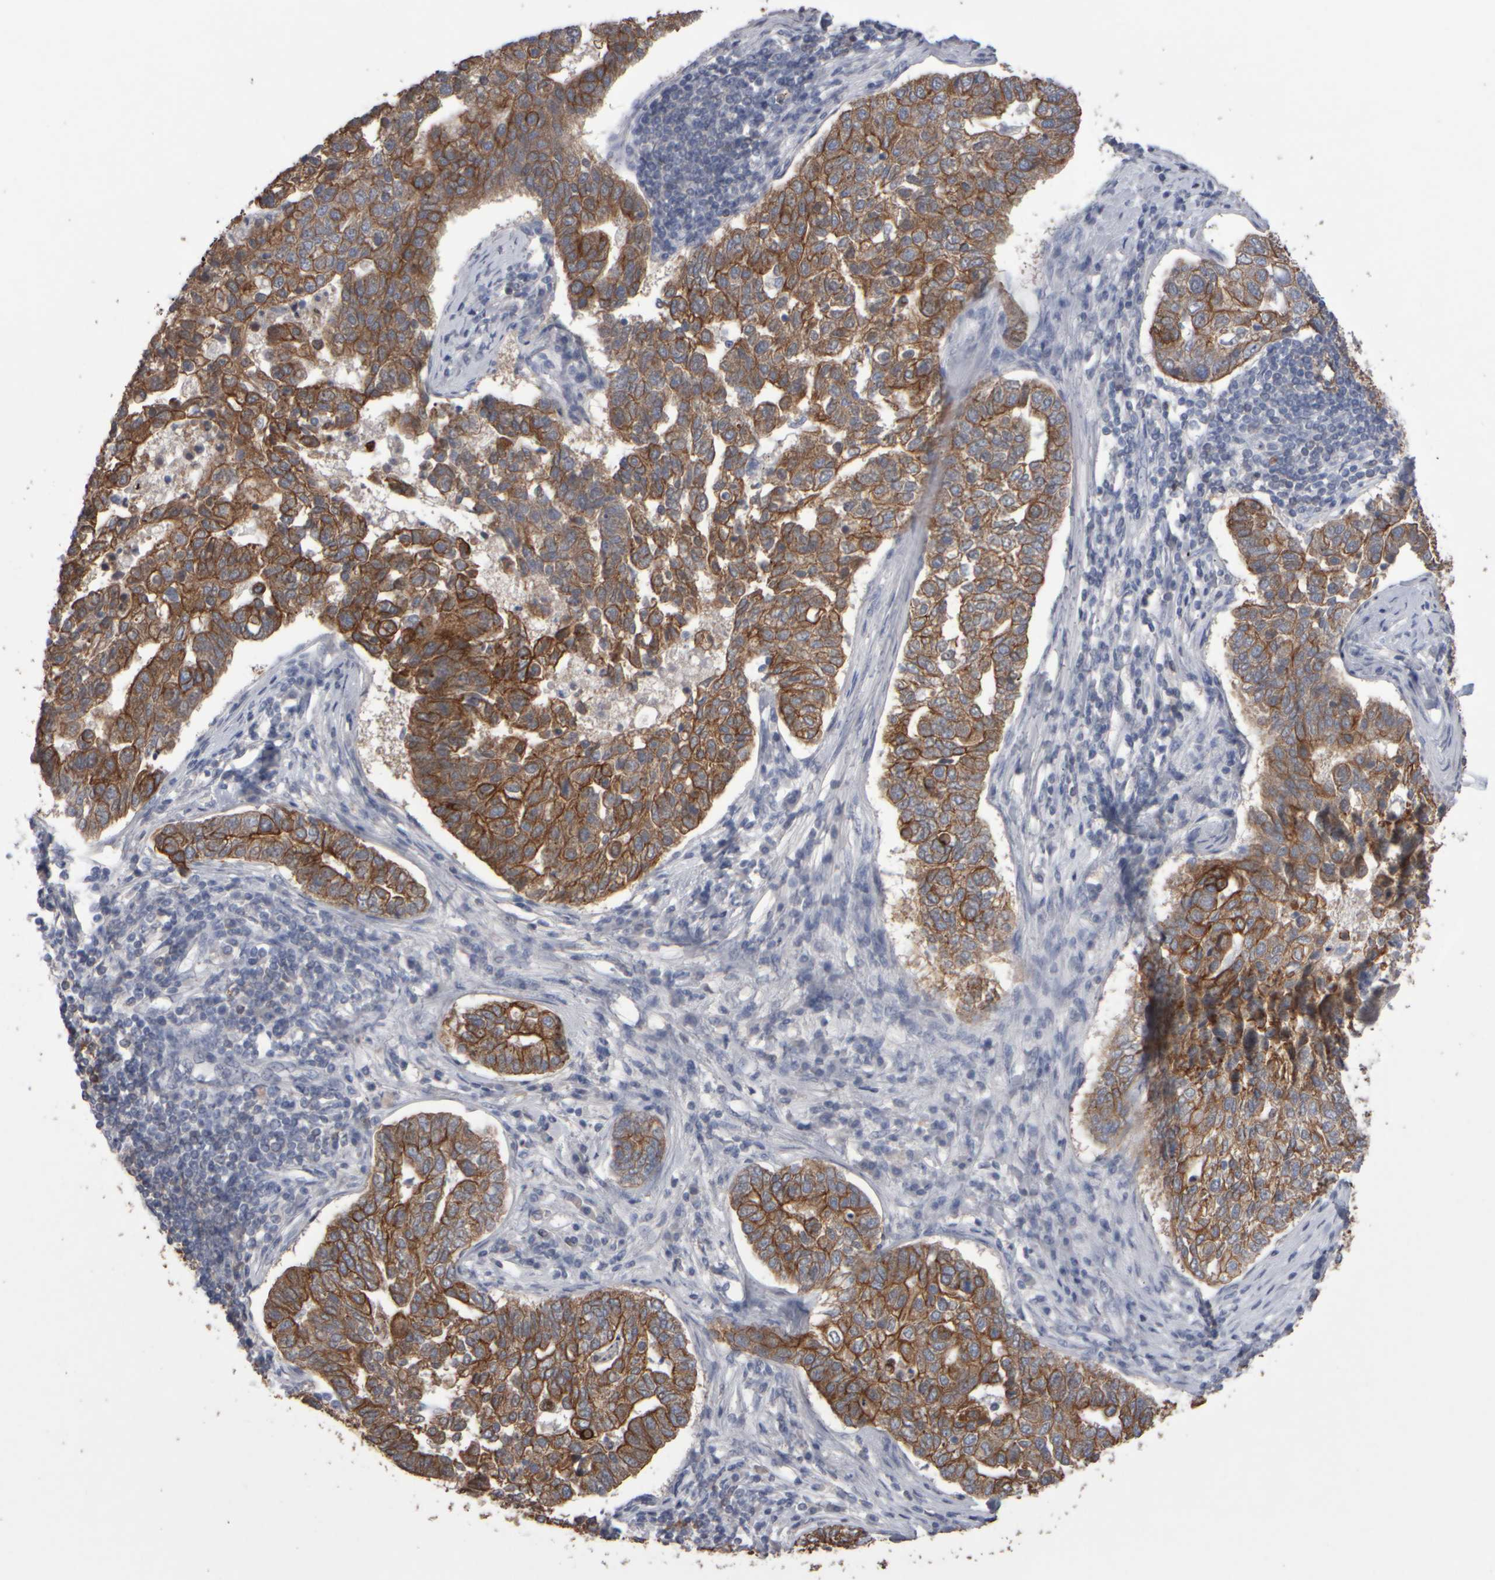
{"staining": {"intensity": "moderate", "quantity": ">75%", "location": "cytoplasmic/membranous"}, "tissue": "pancreatic cancer", "cell_type": "Tumor cells", "image_type": "cancer", "snomed": [{"axis": "morphology", "description": "Adenocarcinoma, NOS"}, {"axis": "topography", "description": "Pancreas"}], "caption": "Immunohistochemical staining of adenocarcinoma (pancreatic) shows moderate cytoplasmic/membranous protein expression in approximately >75% of tumor cells. The staining is performed using DAB (3,3'-diaminobenzidine) brown chromogen to label protein expression. The nuclei are counter-stained blue using hematoxylin.", "gene": "EPHX2", "patient": {"sex": "female", "age": 61}}